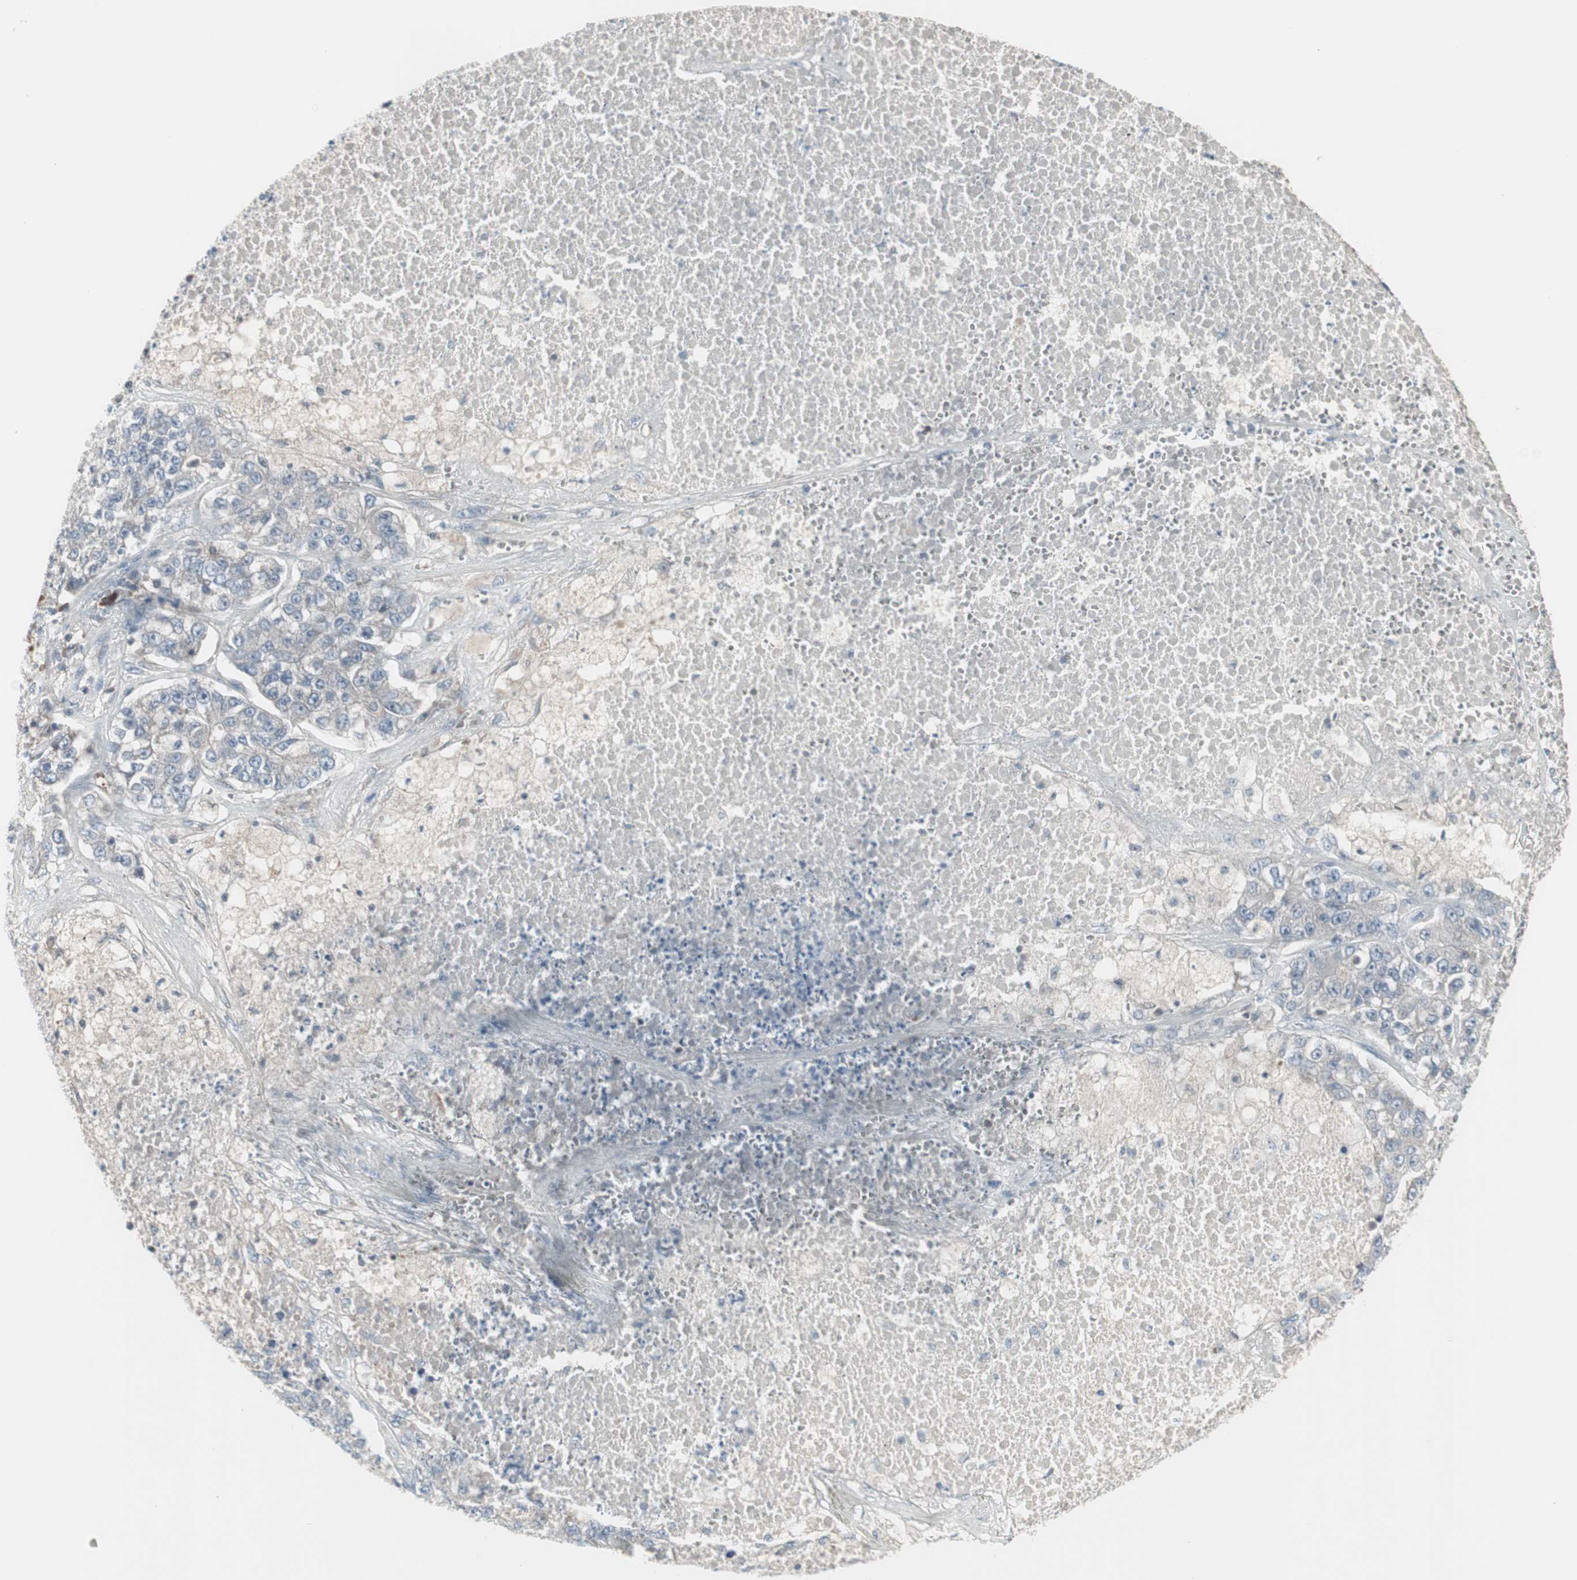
{"staining": {"intensity": "negative", "quantity": "none", "location": "none"}, "tissue": "lung cancer", "cell_type": "Tumor cells", "image_type": "cancer", "snomed": [{"axis": "morphology", "description": "Adenocarcinoma, NOS"}, {"axis": "topography", "description": "Lung"}], "caption": "High magnification brightfield microscopy of lung cancer (adenocarcinoma) stained with DAB (3,3'-diaminobenzidine) (brown) and counterstained with hematoxylin (blue): tumor cells show no significant expression.", "gene": "ZSCAN32", "patient": {"sex": "male", "age": 49}}